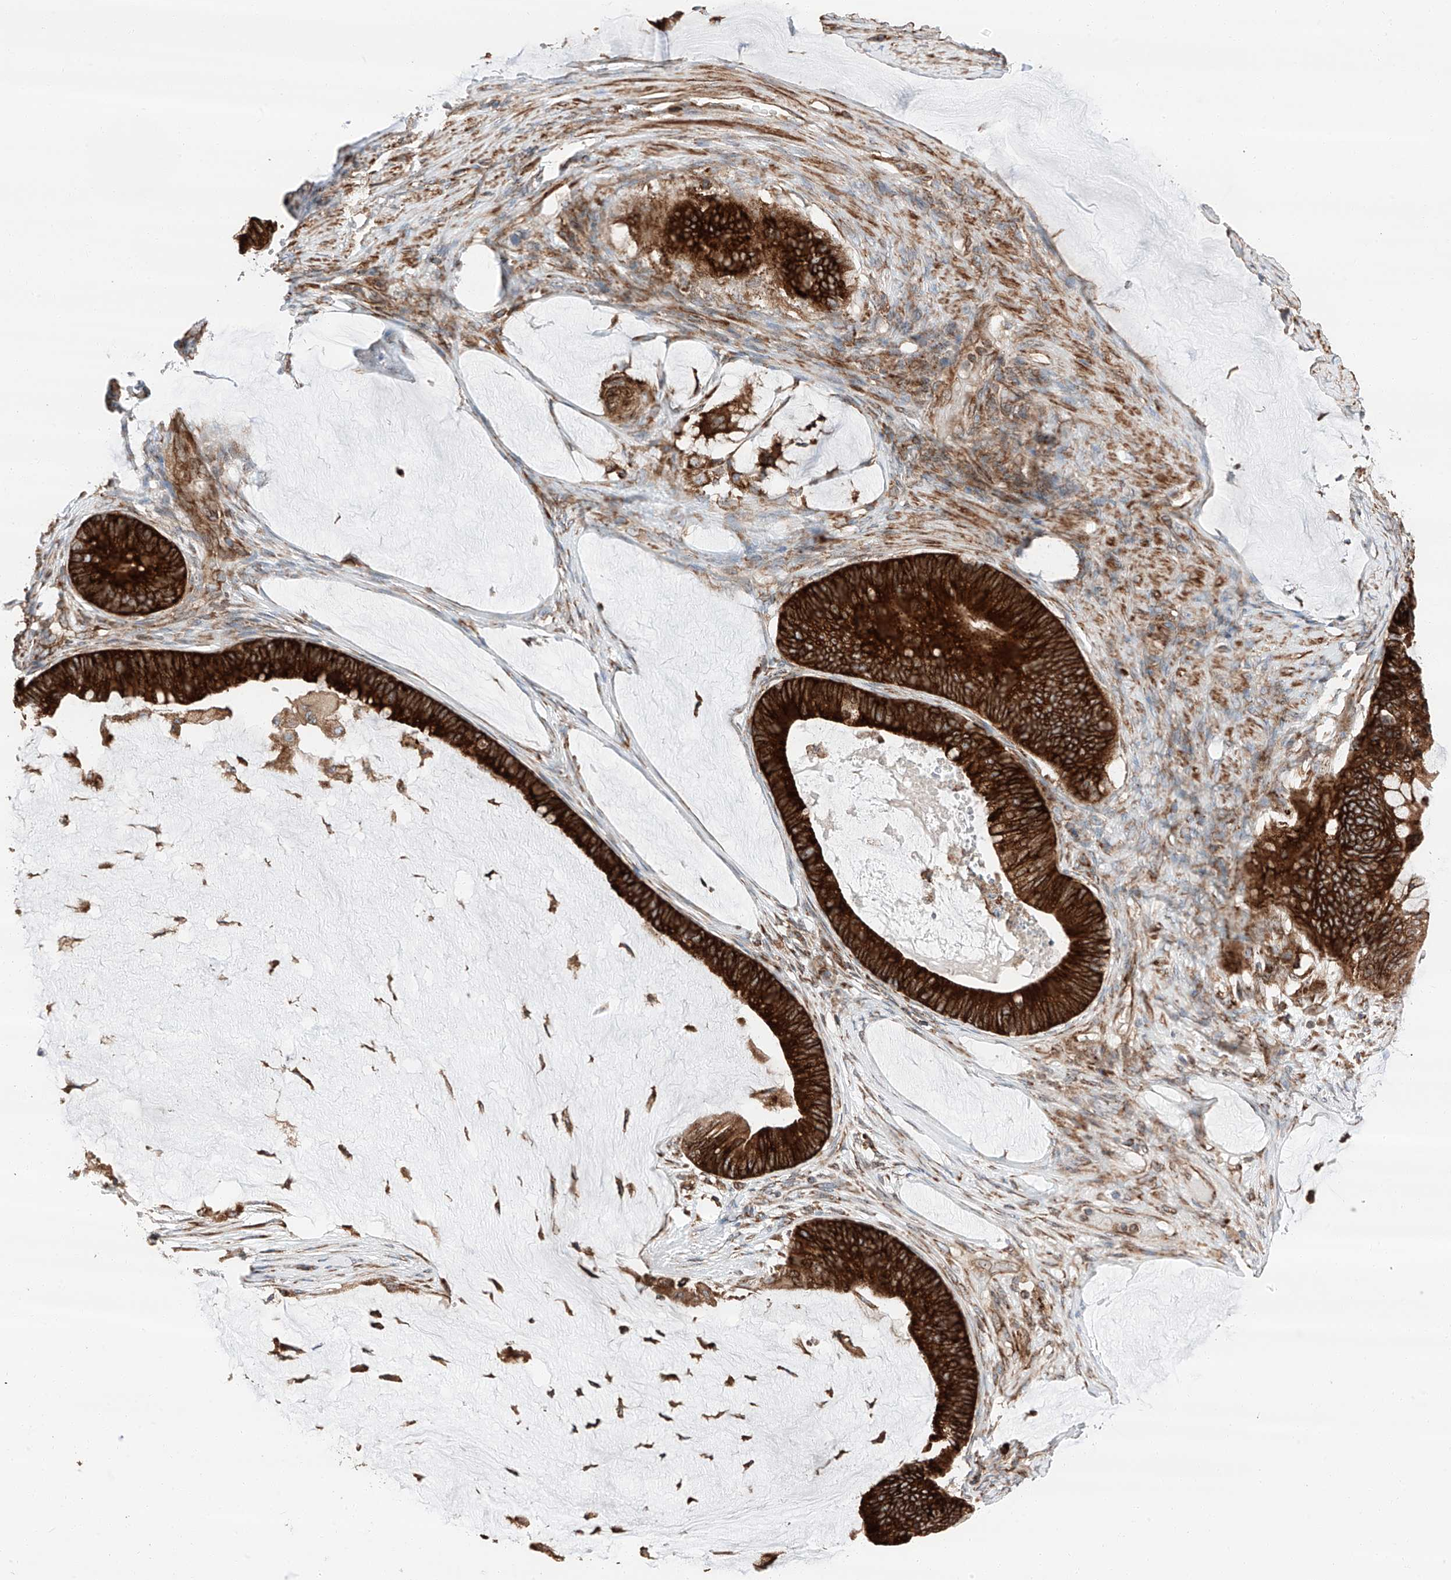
{"staining": {"intensity": "strong", "quantity": ">75%", "location": "cytoplasmic/membranous"}, "tissue": "ovarian cancer", "cell_type": "Tumor cells", "image_type": "cancer", "snomed": [{"axis": "morphology", "description": "Cystadenocarcinoma, mucinous, NOS"}, {"axis": "topography", "description": "Ovary"}], "caption": "DAB immunohistochemical staining of ovarian mucinous cystadenocarcinoma displays strong cytoplasmic/membranous protein staining in about >75% of tumor cells. The protein of interest is stained brown, and the nuclei are stained in blue (DAB (3,3'-diaminobenzidine) IHC with brightfield microscopy, high magnification).", "gene": "ZC3H15", "patient": {"sex": "female", "age": 61}}